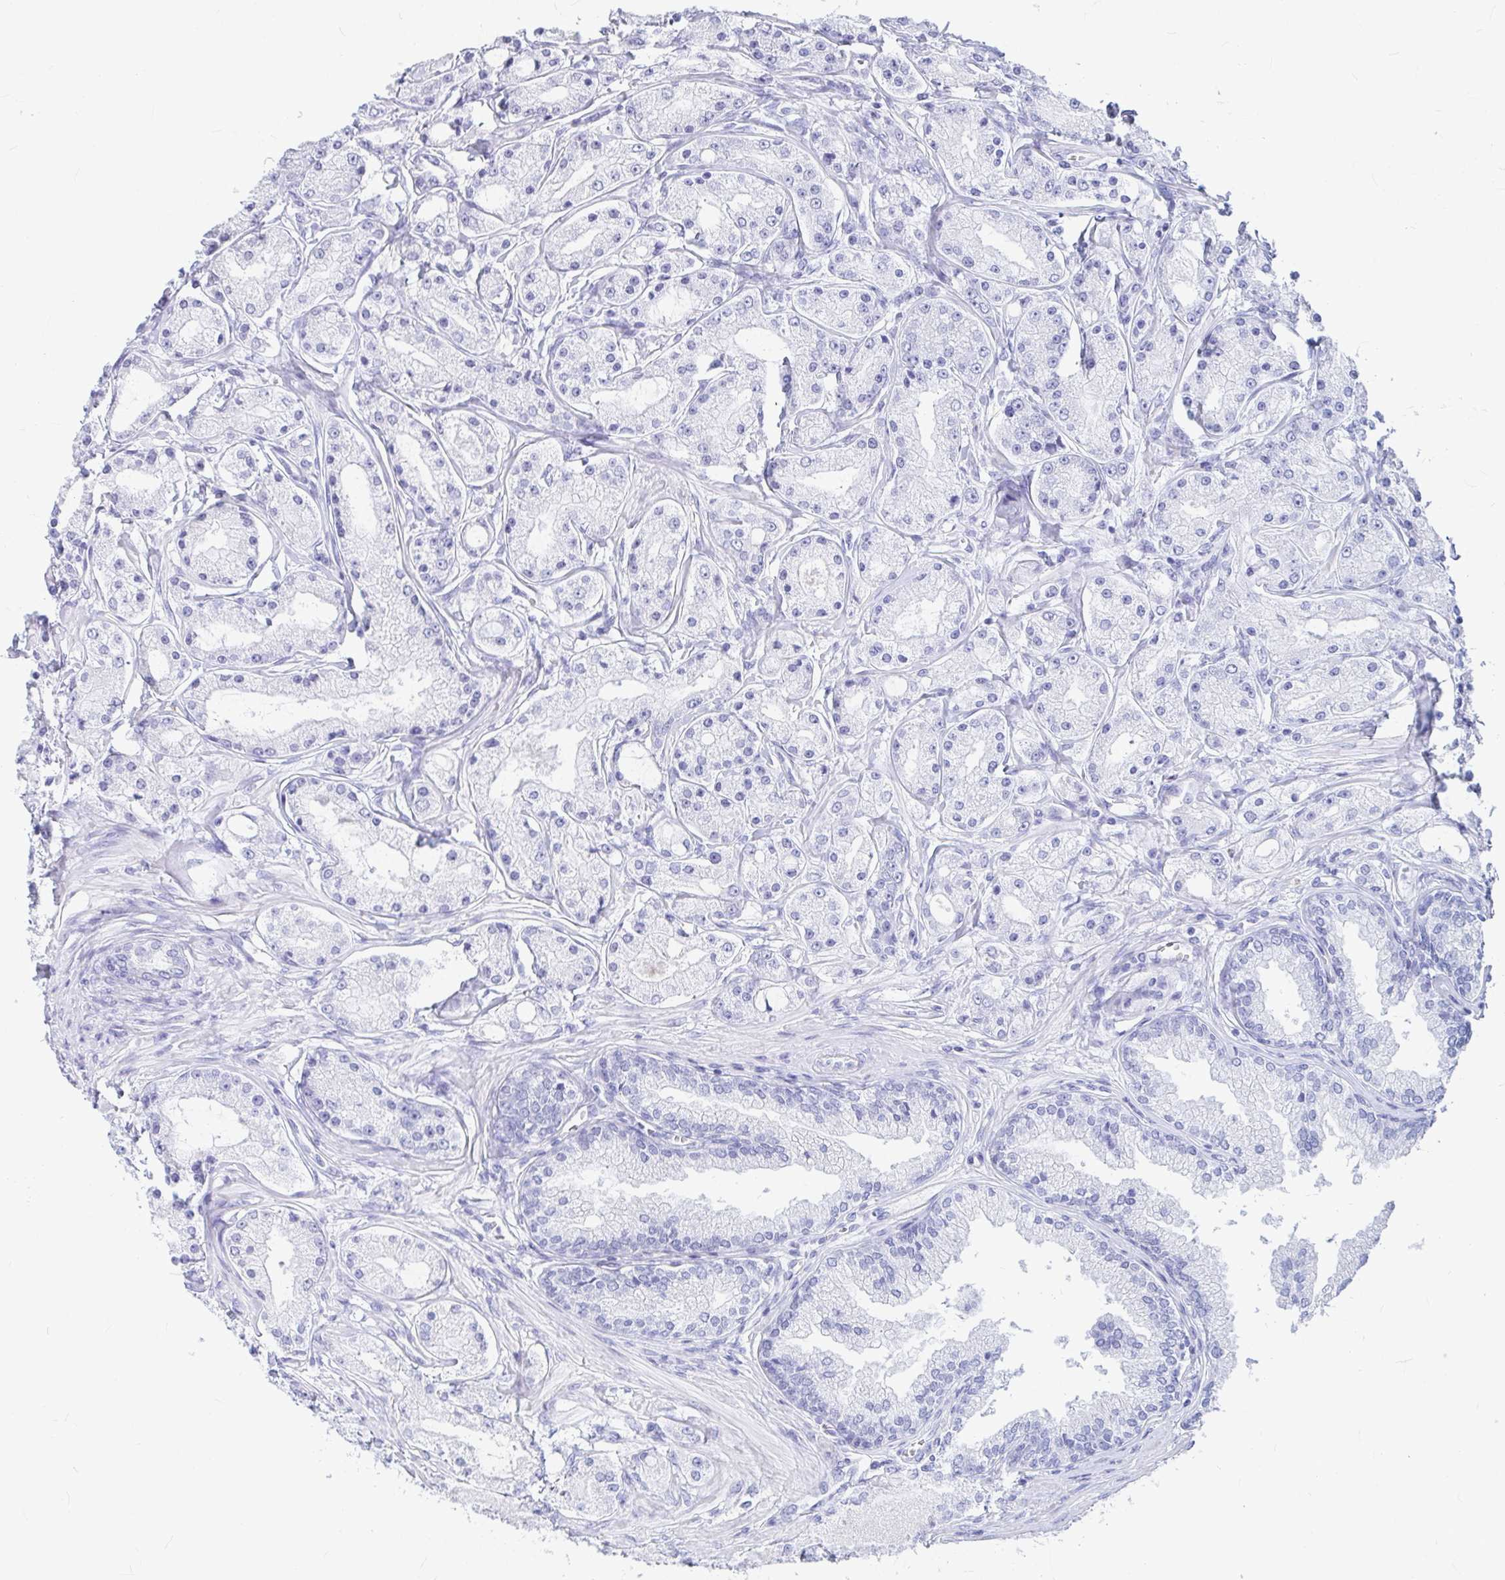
{"staining": {"intensity": "negative", "quantity": "none", "location": "none"}, "tissue": "prostate cancer", "cell_type": "Tumor cells", "image_type": "cancer", "snomed": [{"axis": "morphology", "description": "Adenocarcinoma, High grade"}, {"axis": "topography", "description": "Prostate"}], "caption": "The histopathology image demonstrates no staining of tumor cells in adenocarcinoma (high-grade) (prostate).", "gene": "OR5J2", "patient": {"sex": "male", "age": 66}}